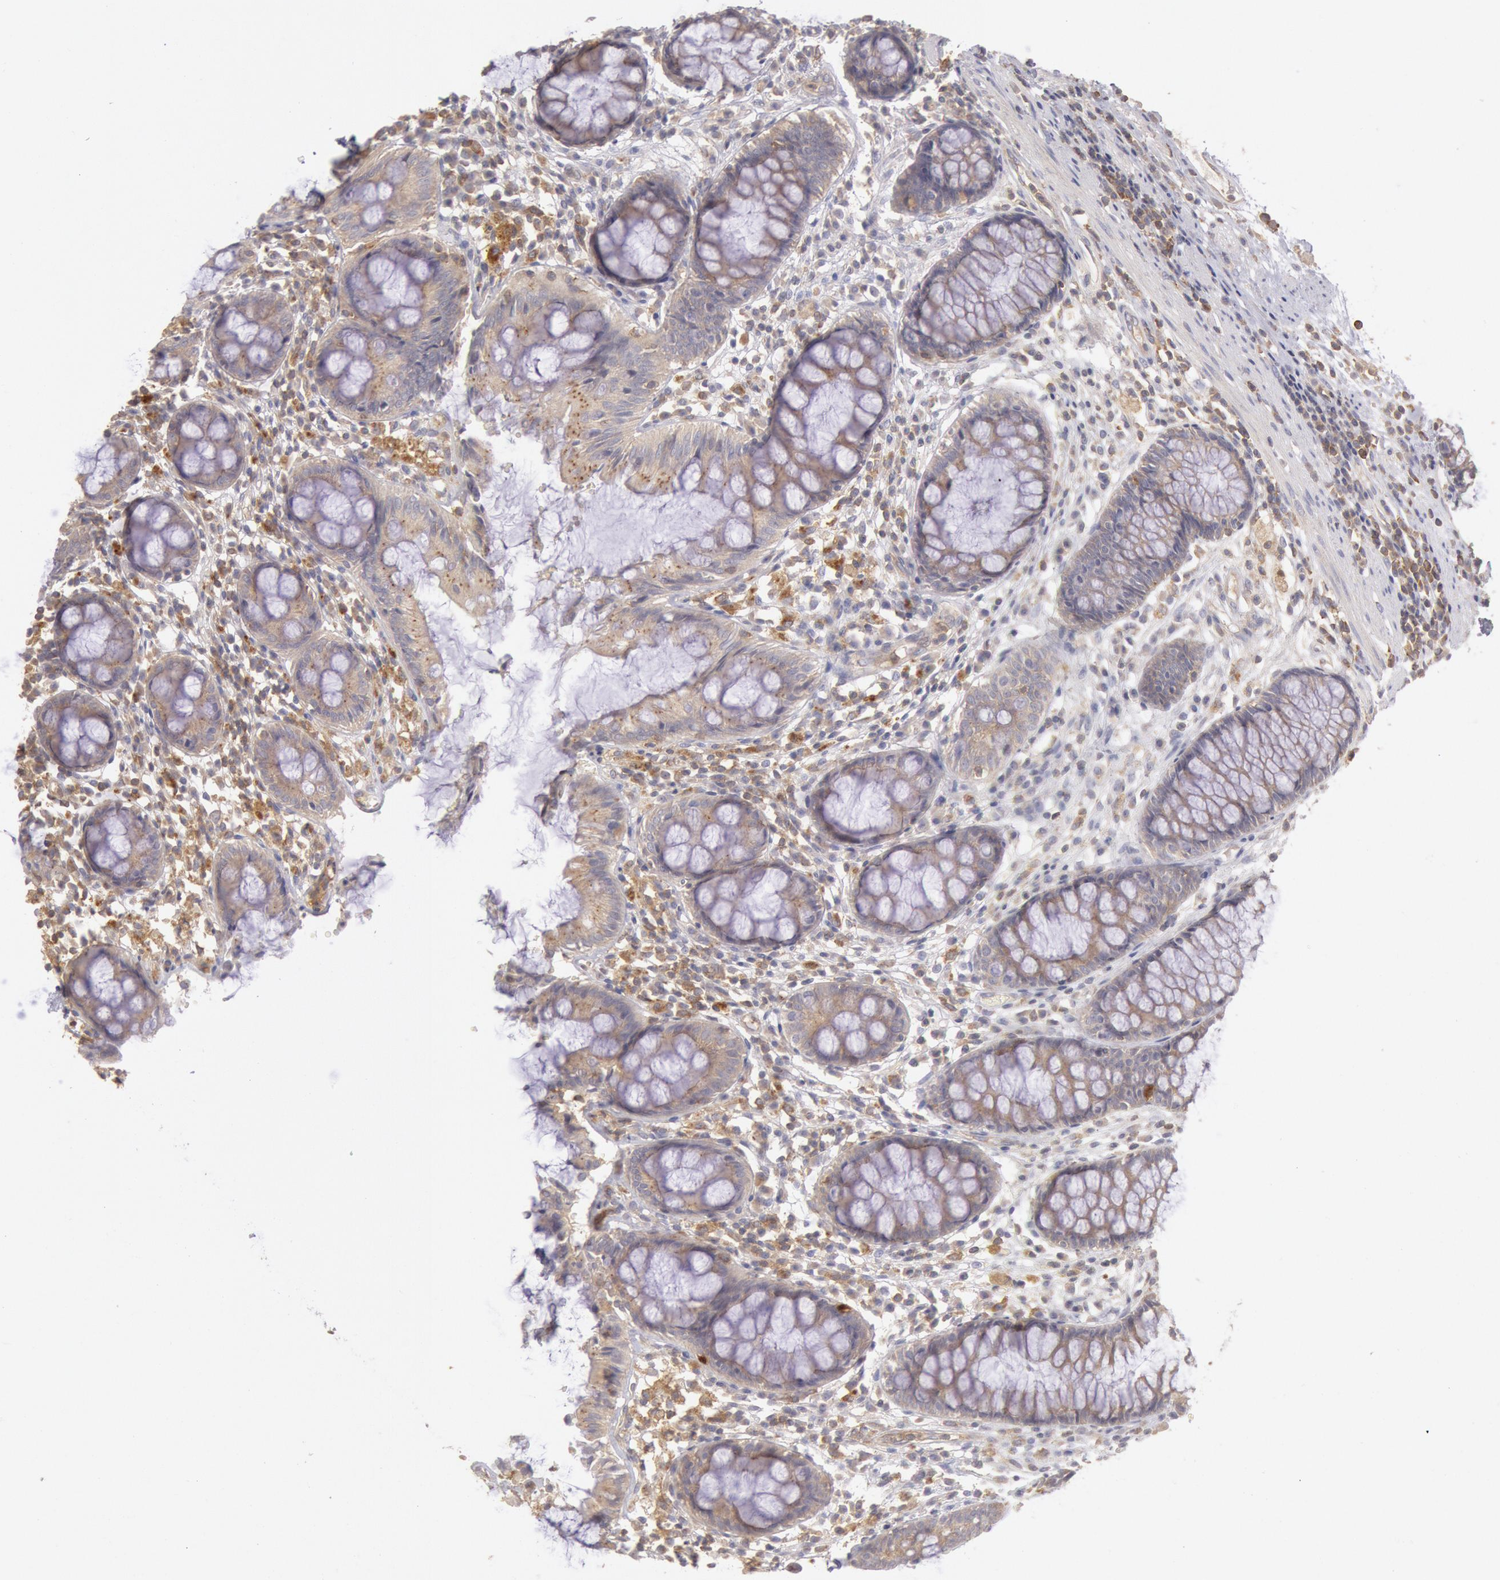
{"staining": {"intensity": "weak", "quantity": ">75%", "location": "cytoplasmic/membranous"}, "tissue": "rectum", "cell_type": "Glandular cells", "image_type": "normal", "snomed": [{"axis": "morphology", "description": "Normal tissue, NOS"}, {"axis": "topography", "description": "Rectum"}], "caption": "Rectum stained with IHC reveals weak cytoplasmic/membranous positivity in approximately >75% of glandular cells.", "gene": "PIK3R1", "patient": {"sex": "female", "age": 66}}